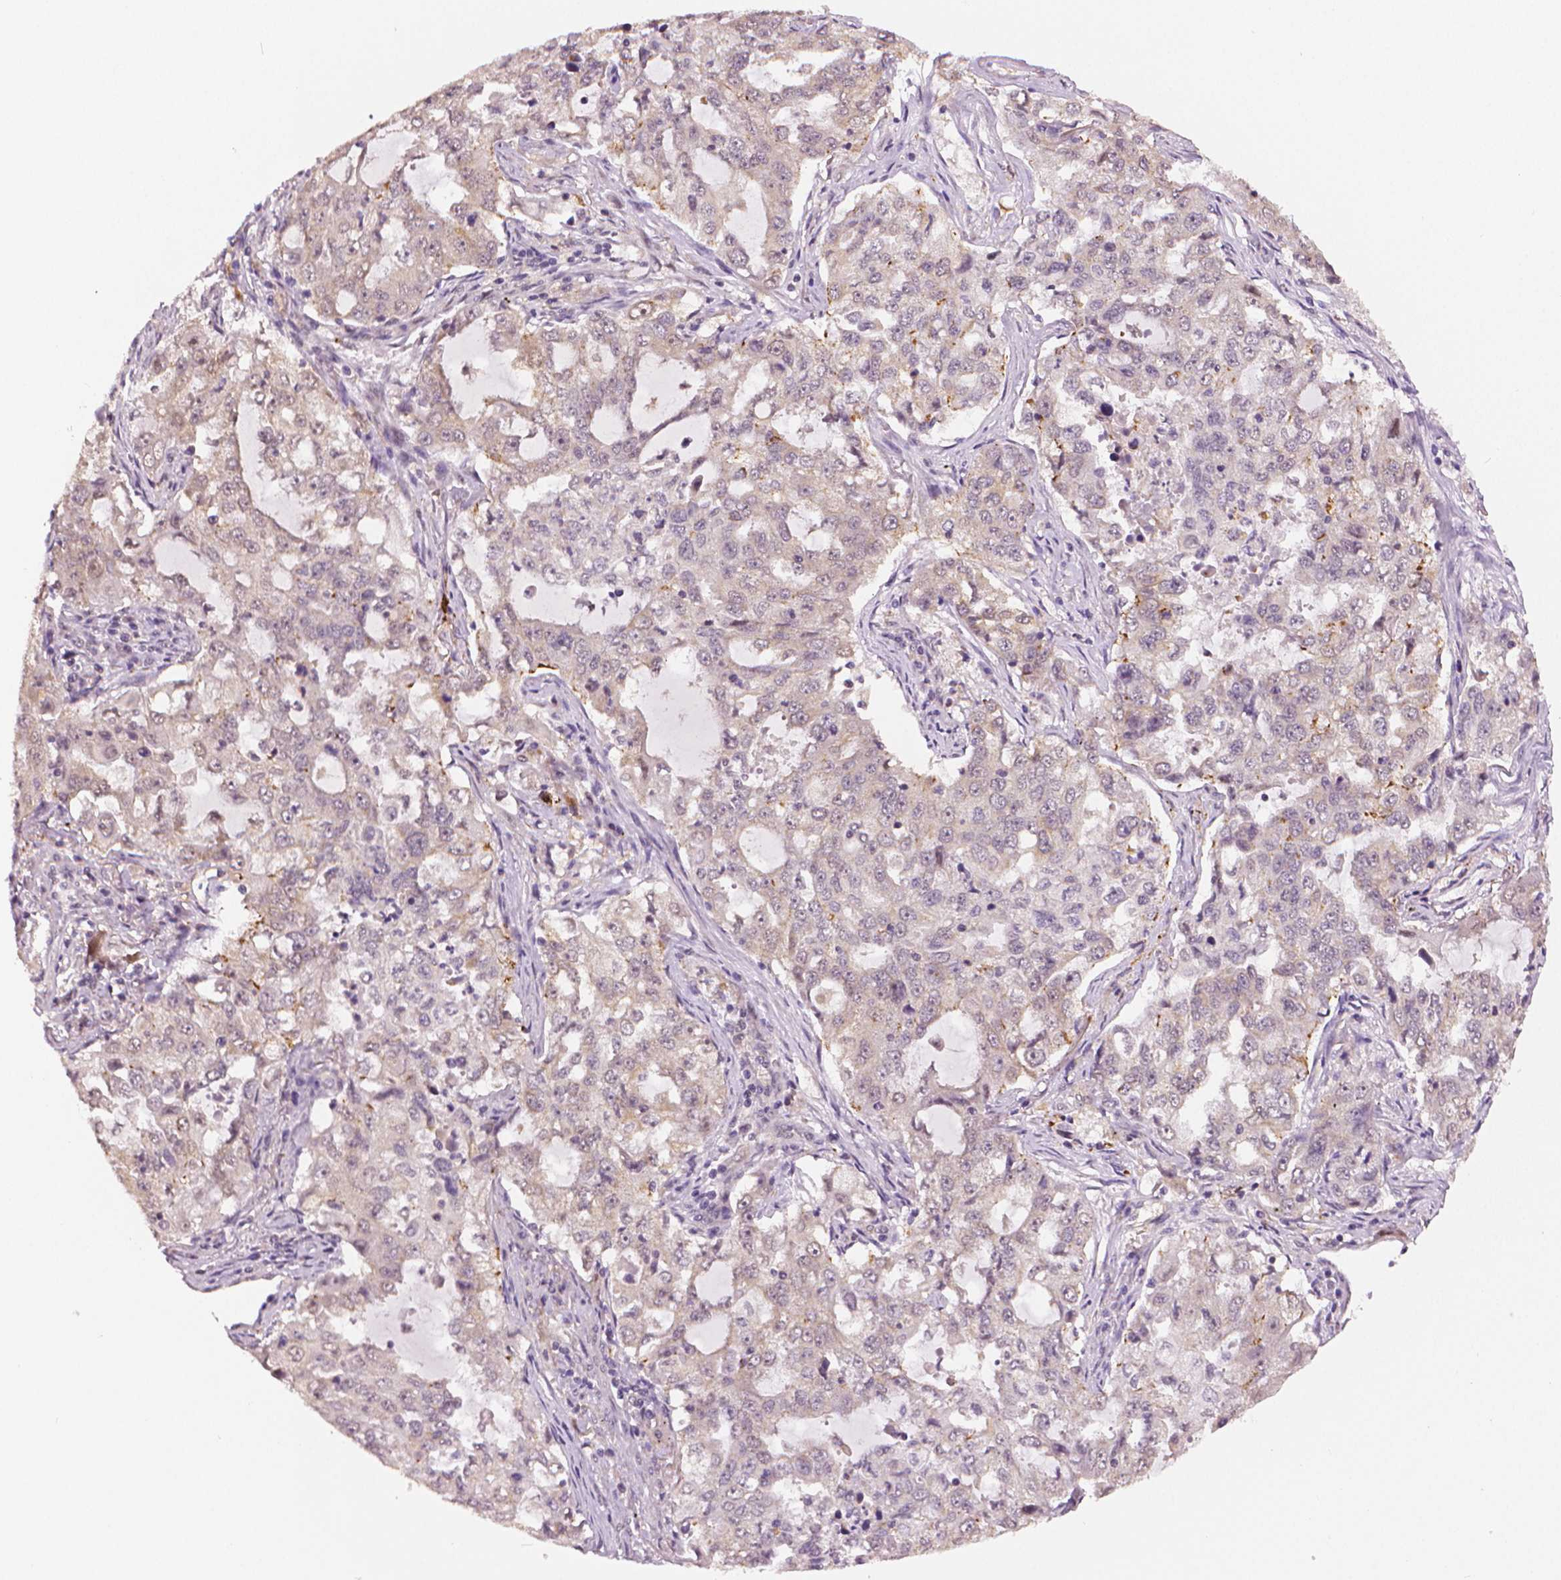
{"staining": {"intensity": "negative", "quantity": "none", "location": "none"}, "tissue": "lung cancer", "cell_type": "Tumor cells", "image_type": "cancer", "snomed": [{"axis": "morphology", "description": "Adenocarcinoma, NOS"}, {"axis": "topography", "description": "Lung"}], "caption": "There is no significant expression in tumor cells of lung cancer (adenocarcinoma).", "gene": "STAT3", "patient": {"sex": "female", "age": 61}}